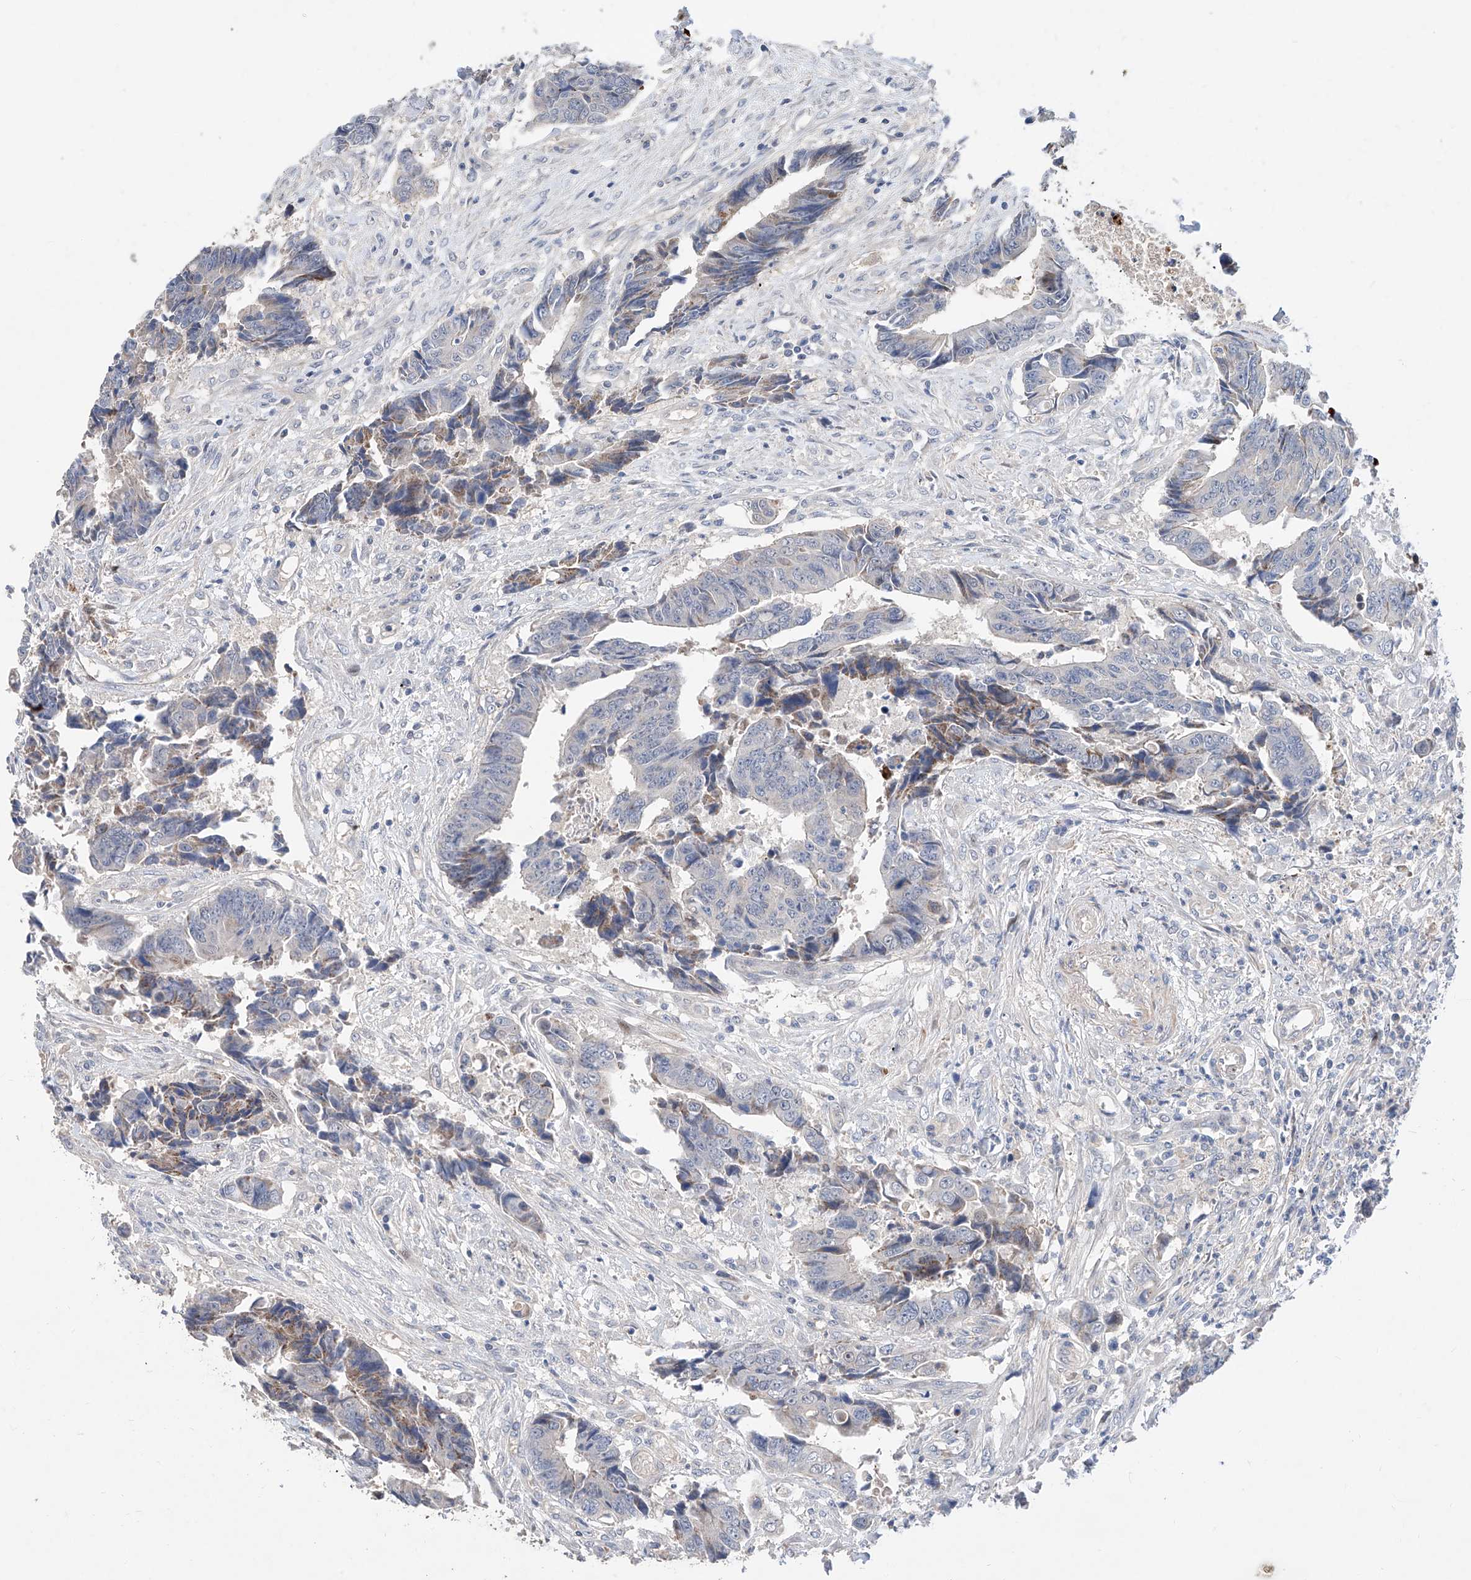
{"staining": {"intensity": "negative", "quantity": "none", "location": "none"}, "tissue": "colorectal cancer", "cell_type": "Tumor cells", "image_type": "cancer", "snomed": [{"axis": "morphology", "description": "Adenocarcinoma, NOS"}, {"axis": "topography", "description": "Rectum"}], "caption": "A micrograph of human adenocarcinoma (colorectal) is negative for staining in tumor cells. Brightfield microscopy of immunohistochemistry (IHC) stained with DAB (brown) and hematoxylin (blue), captured at high magnification.", "gene": "FUCA2", "patient": {"sex": "male", "age": 84}}